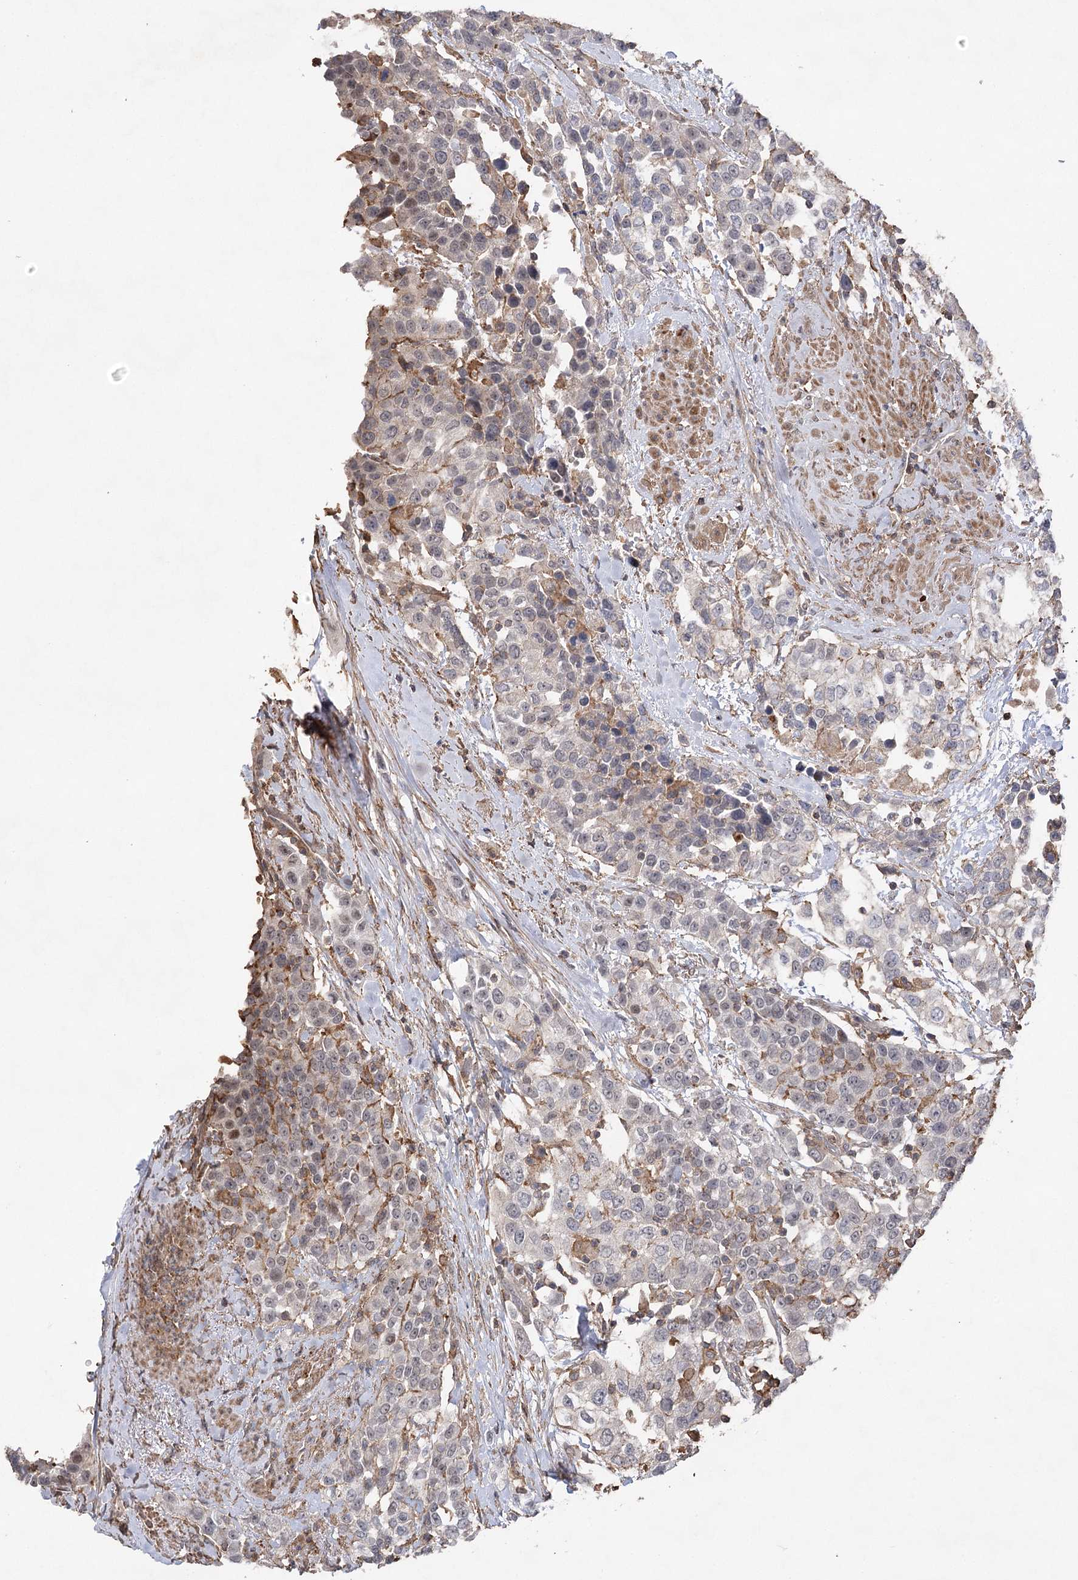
{"staining": {"intensity": "negative", "quantity": "none", "location": "none"}, "tissue": "urothelial cancer", "cell_type": "Tumor cells", "image_type": "cancer", "snomed": [{"axis": "morphology", "description": "Urothelial carcinoma, High grade"}, {"axis": "topography", "description": "Urinary bladder"}], "caption": "DAB immunohistochemical staining of human high-grade urothelial carcinoma shows no significant staining in tumor cells. The staining was performed using DAB (3,3'-diaminobenzidine) to visualize the protein expression in brown, while the nuclei were stained in blue with hematoxylin (Magnification: 20x).", "gene": "OBSL1", "patient": {"sex": "female", "age": 80}}